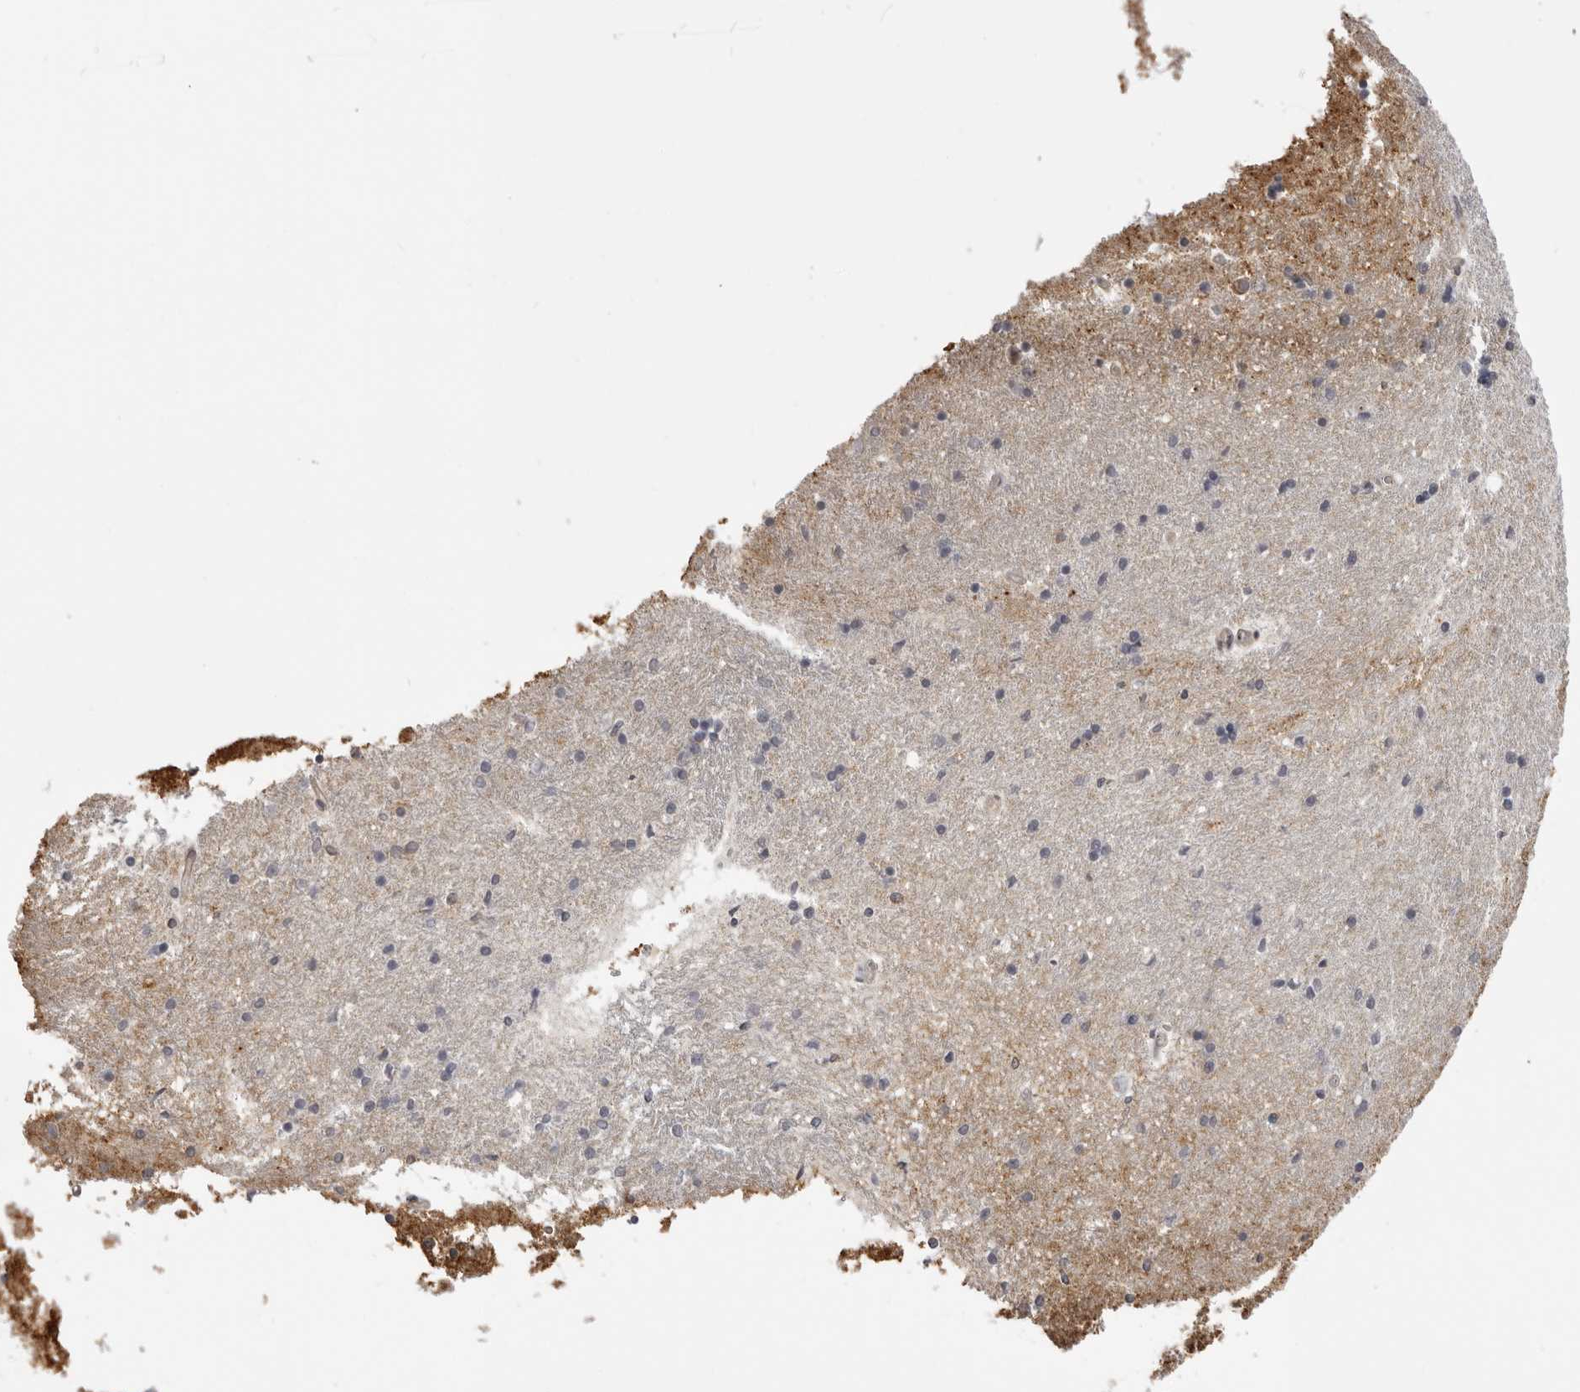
{"staining": {"intensity": "negative", "quantity": "none", "location": "none"}, "tissue": "hippocampus", "cell_type": "Glial cells", "image_type": "normal", "snomed": [{"axis": "morphology", "description": "Normal tissue, NOS"}, {"axis": "topography", "description": "Hippocampus"}], "caption": "Immunohistochemistry (IHC) of benign human hippocampus shows no expression in glial cells. Nuclei are stained in blue.", "gene": "PLEKHF2", "patient": {"sex": "male", "age": 45}}